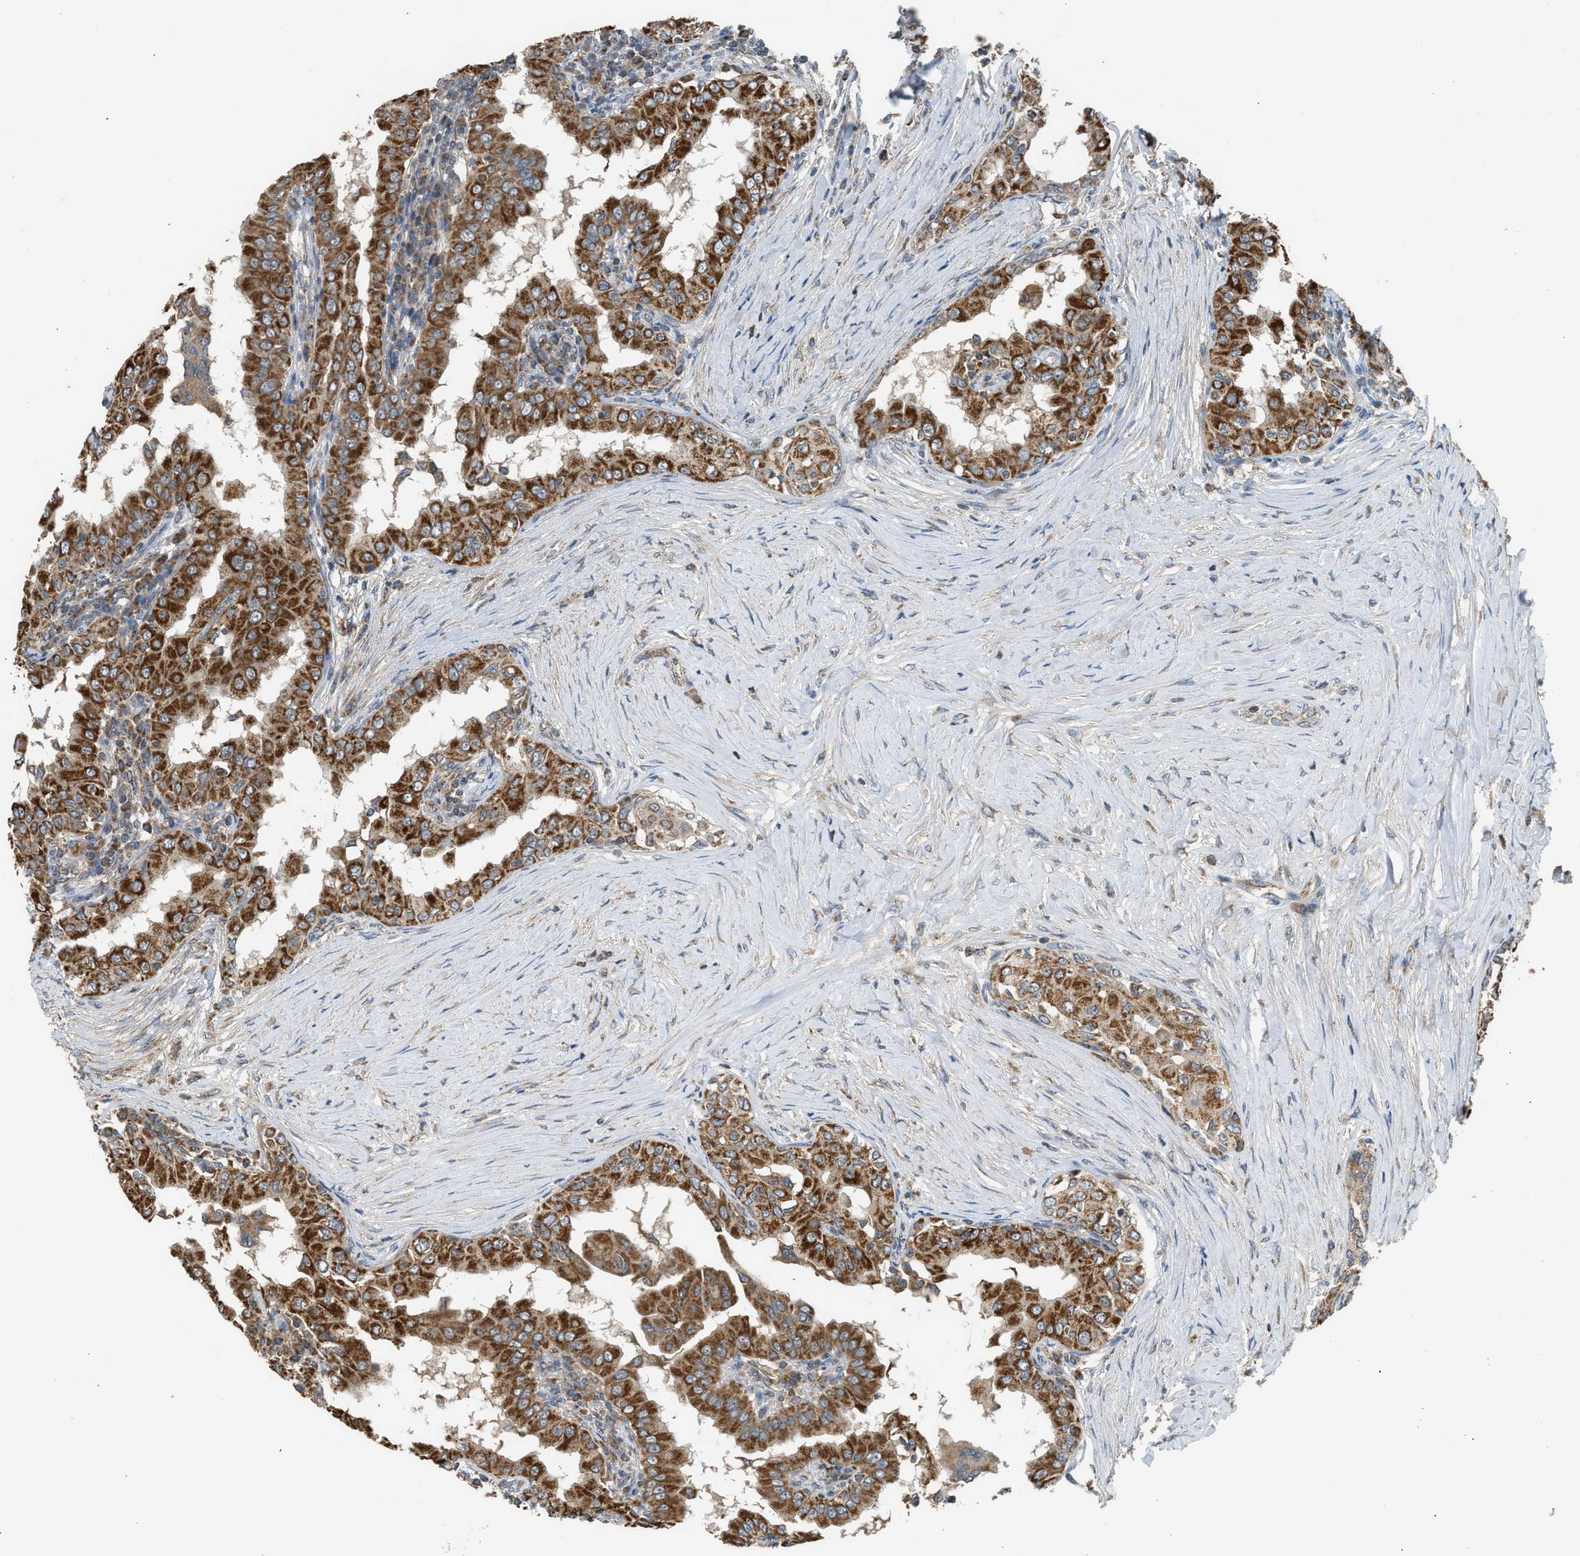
{"staining": {"intensity": "strong", "quantity": ">75%", "location": "cytoplasmic/membranous"}, "tissue": "thyroid cancer", "cell_type": "Tumor cells", "image_type": "cancer", "snomed": [{"axis": "morphology", "description": "Papillary adenocarcinoma, NOS"}, {"axis": "topography", "description": "Thyroid gland"}], "caption": "Immunohistochemistry (IHC) (DAB) staining of human thyroid cancer displays strong cytoplasmic/membranous protein expression in approximately >75% of tumor cells.", "gene": "STARD3", "patient": {"sex": "male", "age": 33}}